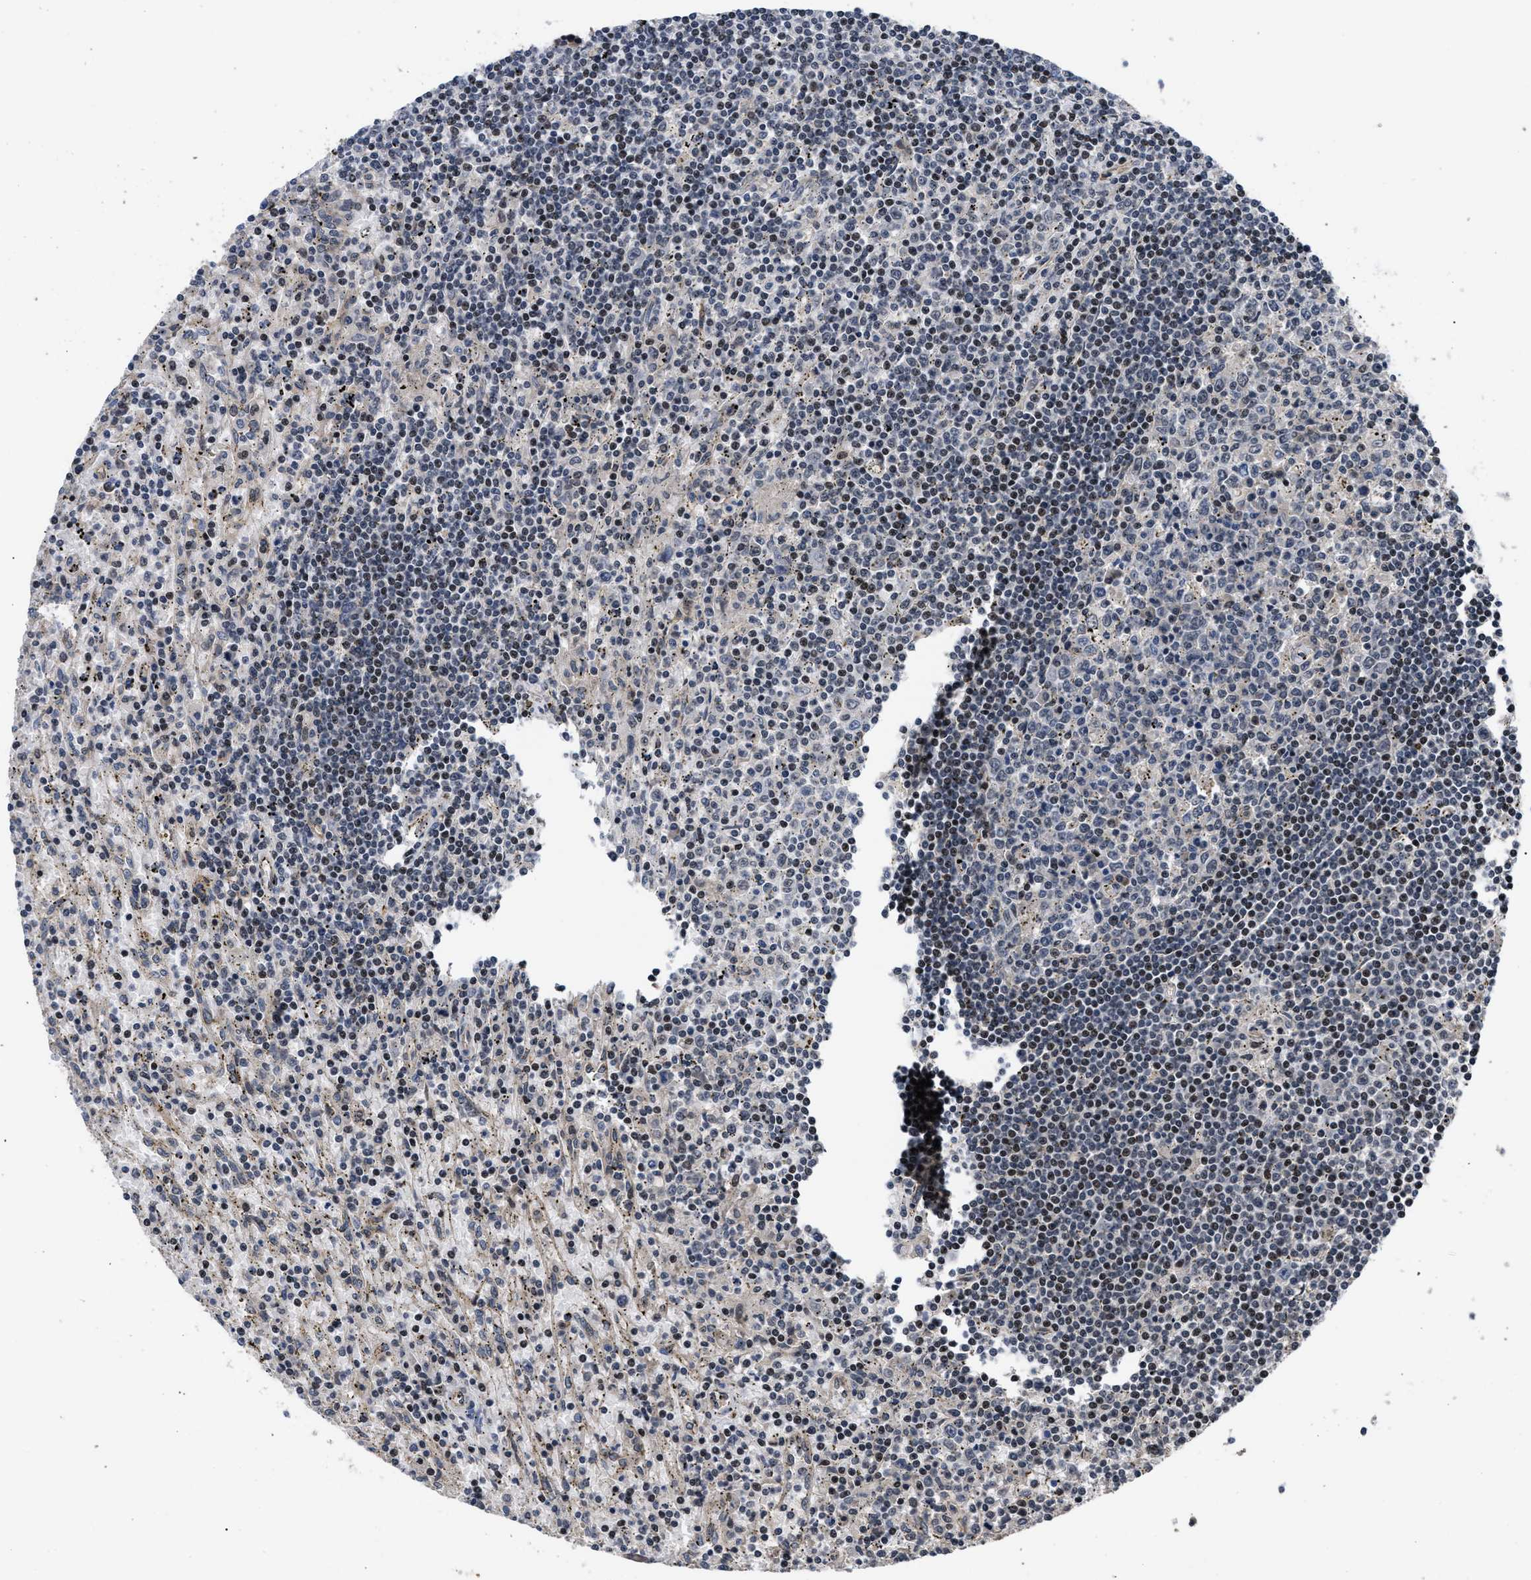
{"staining": {"intensity": "negative", "quantity": "none", "location": "none"}, "tissue": "lymphoma", "cell_type": "Tumor cells", "image_type": "cancer", "snomed": [{"axis": "morphology", "description": "Malignant lymphoma, non-Hodgkin's type, Low grade"}, {"axis": "topography", "description": "Spleen"}], "caption": "Human low-grade malignant lymphoma, non-Hodgkin's type stained for a protein using IHC shows no expression in tumor cells.", "gene": "DNAJC14", "patient": {"sex": "male", "age": 76}}